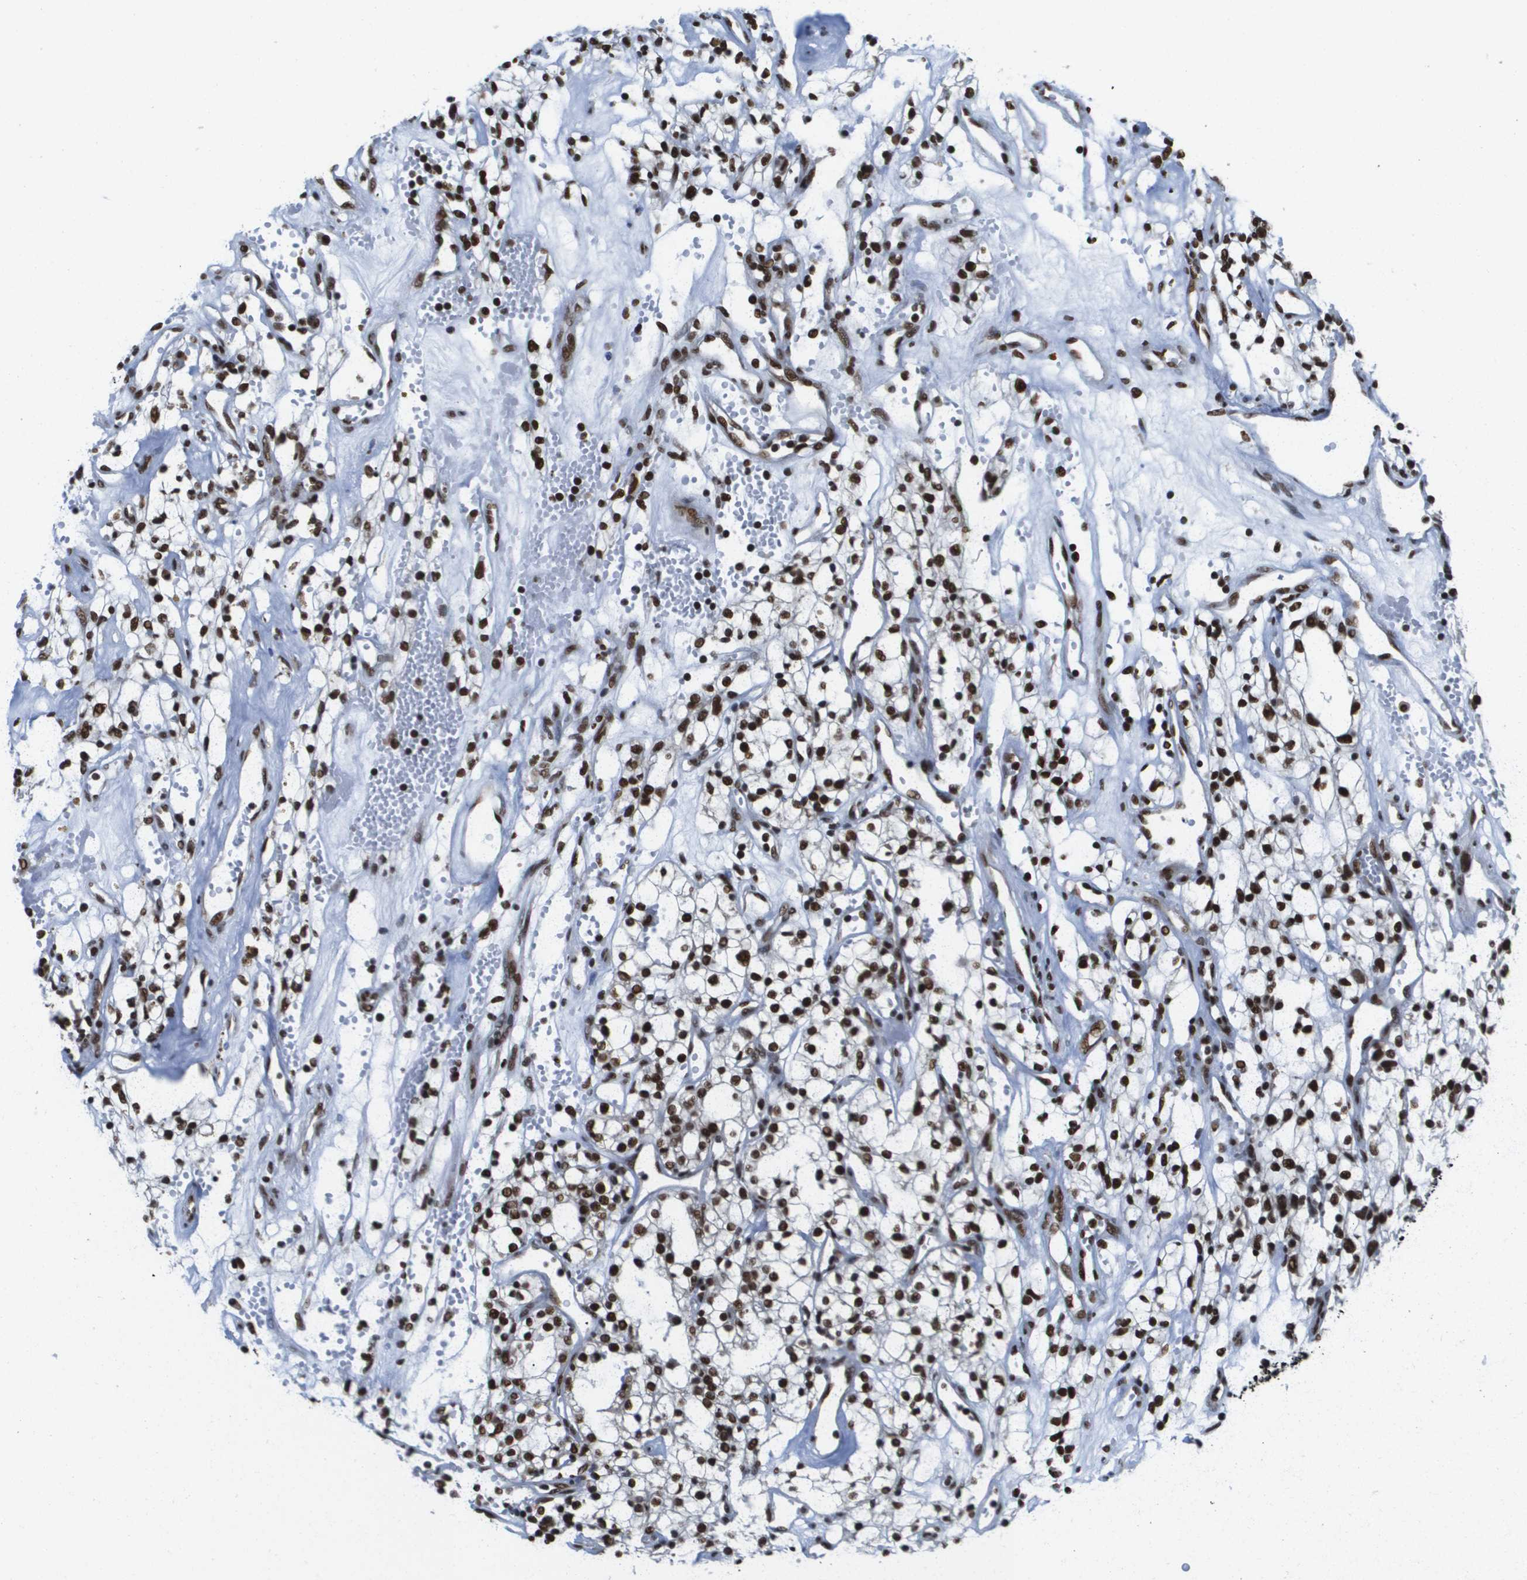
{"staining": {"intensity": "strong", "quantity": ">75%", "location": "nuclear"}, "tissue": "renal cancer", "cell_type": "Tumor cells", "image_type": "cancer", "snomed": [{"axis": "morphology", "description": "Adenocarcinoma, NOS"}, {"axis": "topography", "description": "Kidney"}], "caption": "Immunohistochemical staining of human renal cancer (adenocarcinoma) shows strong nuclear protein expression in about >75% of tumor cells.", "gene": "NSRP1", "patient": {"sex": "male", "age": 59}}